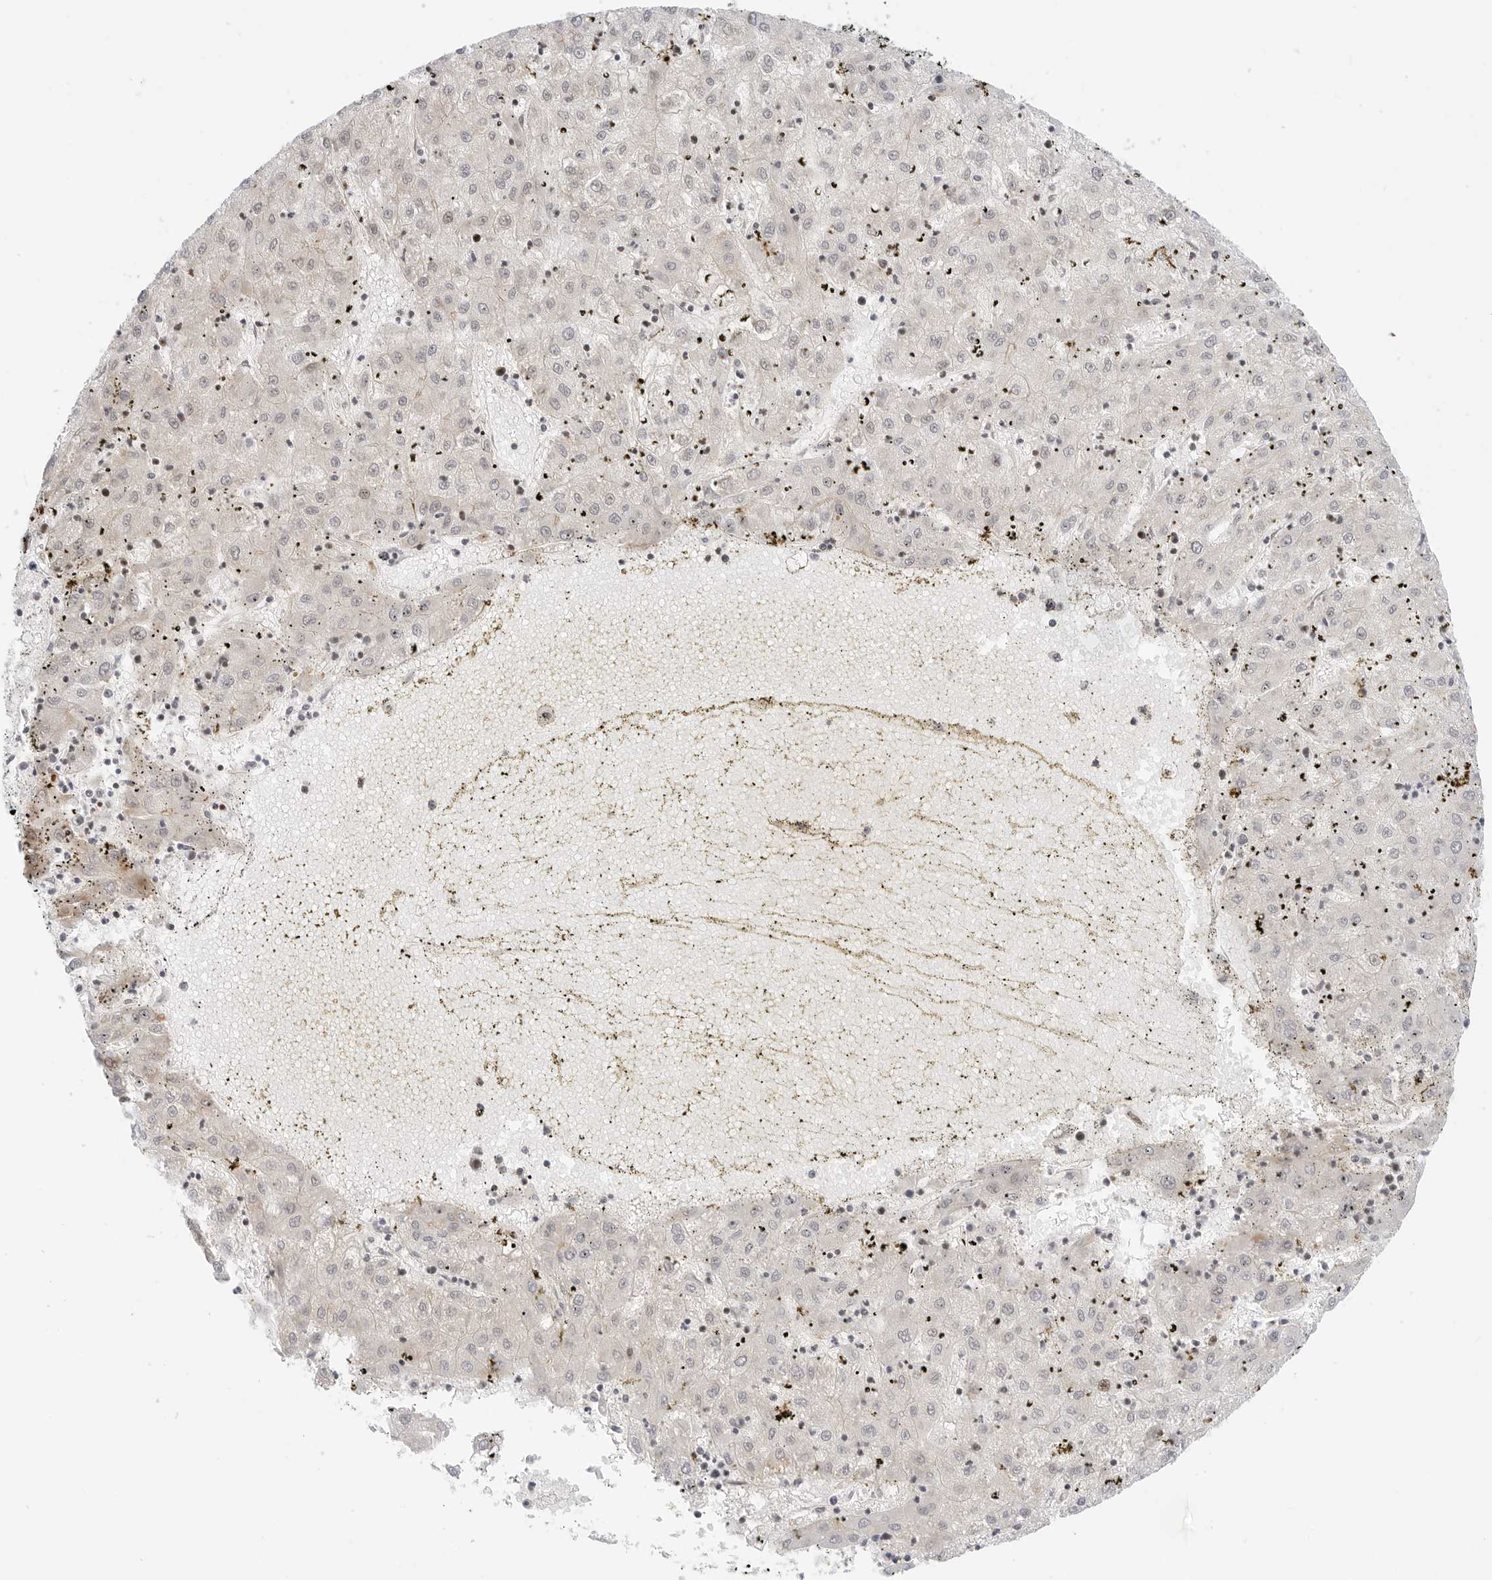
{"staining": {"intensity": "negative", "quantity": "none", "location": "none"}, "tissue": "liver cancer", "cell_type": "Tumor cells", "image_type": "cancer", "snomed": [{"axis": "morphology", "description": "Carcinoma, Hepatocellular, NOS"}, {"axis": "topography", "description": "Liver"}], "caption": "Immunohistochemistry (IHC) histopathology image of neoplastic tissue: liver cancer stained with DAB (3,3'-diaminobenzidine) demonstrates no significant protein expression in tumor cells.", "gene": "ZNF613", "patient": {"sex": "male", "age": 72}}